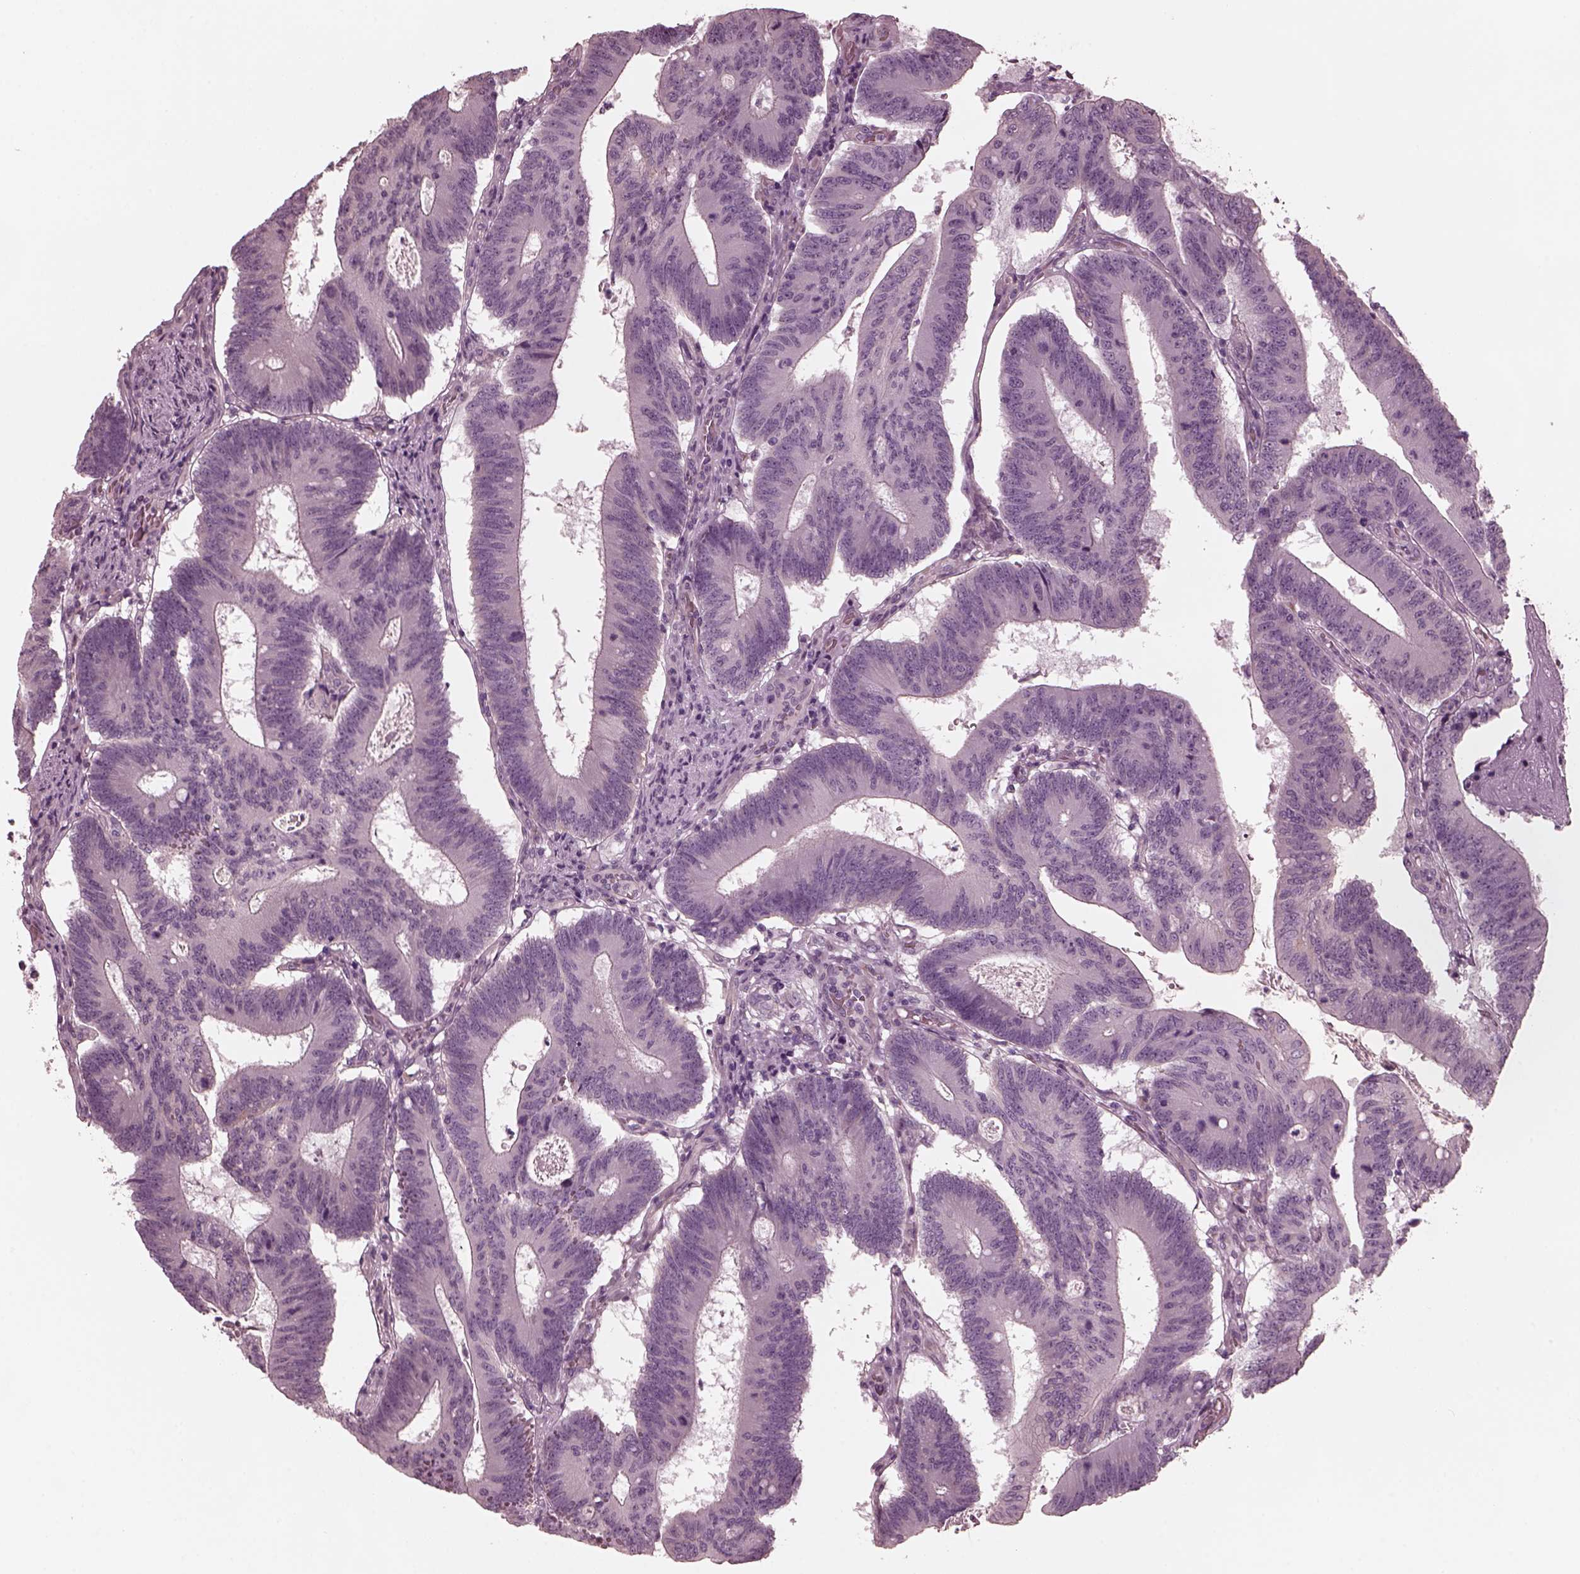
{"staining": {"intensity": "negative", "quantity": "none", "location": "none"}, "tissue": "colorectal cancer", "cell_type": "Tumor cells", "image_type": "cancer", "snomed": [{"axis": "morphology", "description": "Adenocarcinoma, NOS"}, {"axis": "topography", "description": "Colon"}], "caption": "Tumor cells are negative for brown protein staining in colorectal cancer.", "gene": "KIF6", "patient": {"sex": "female", "age": 70}}